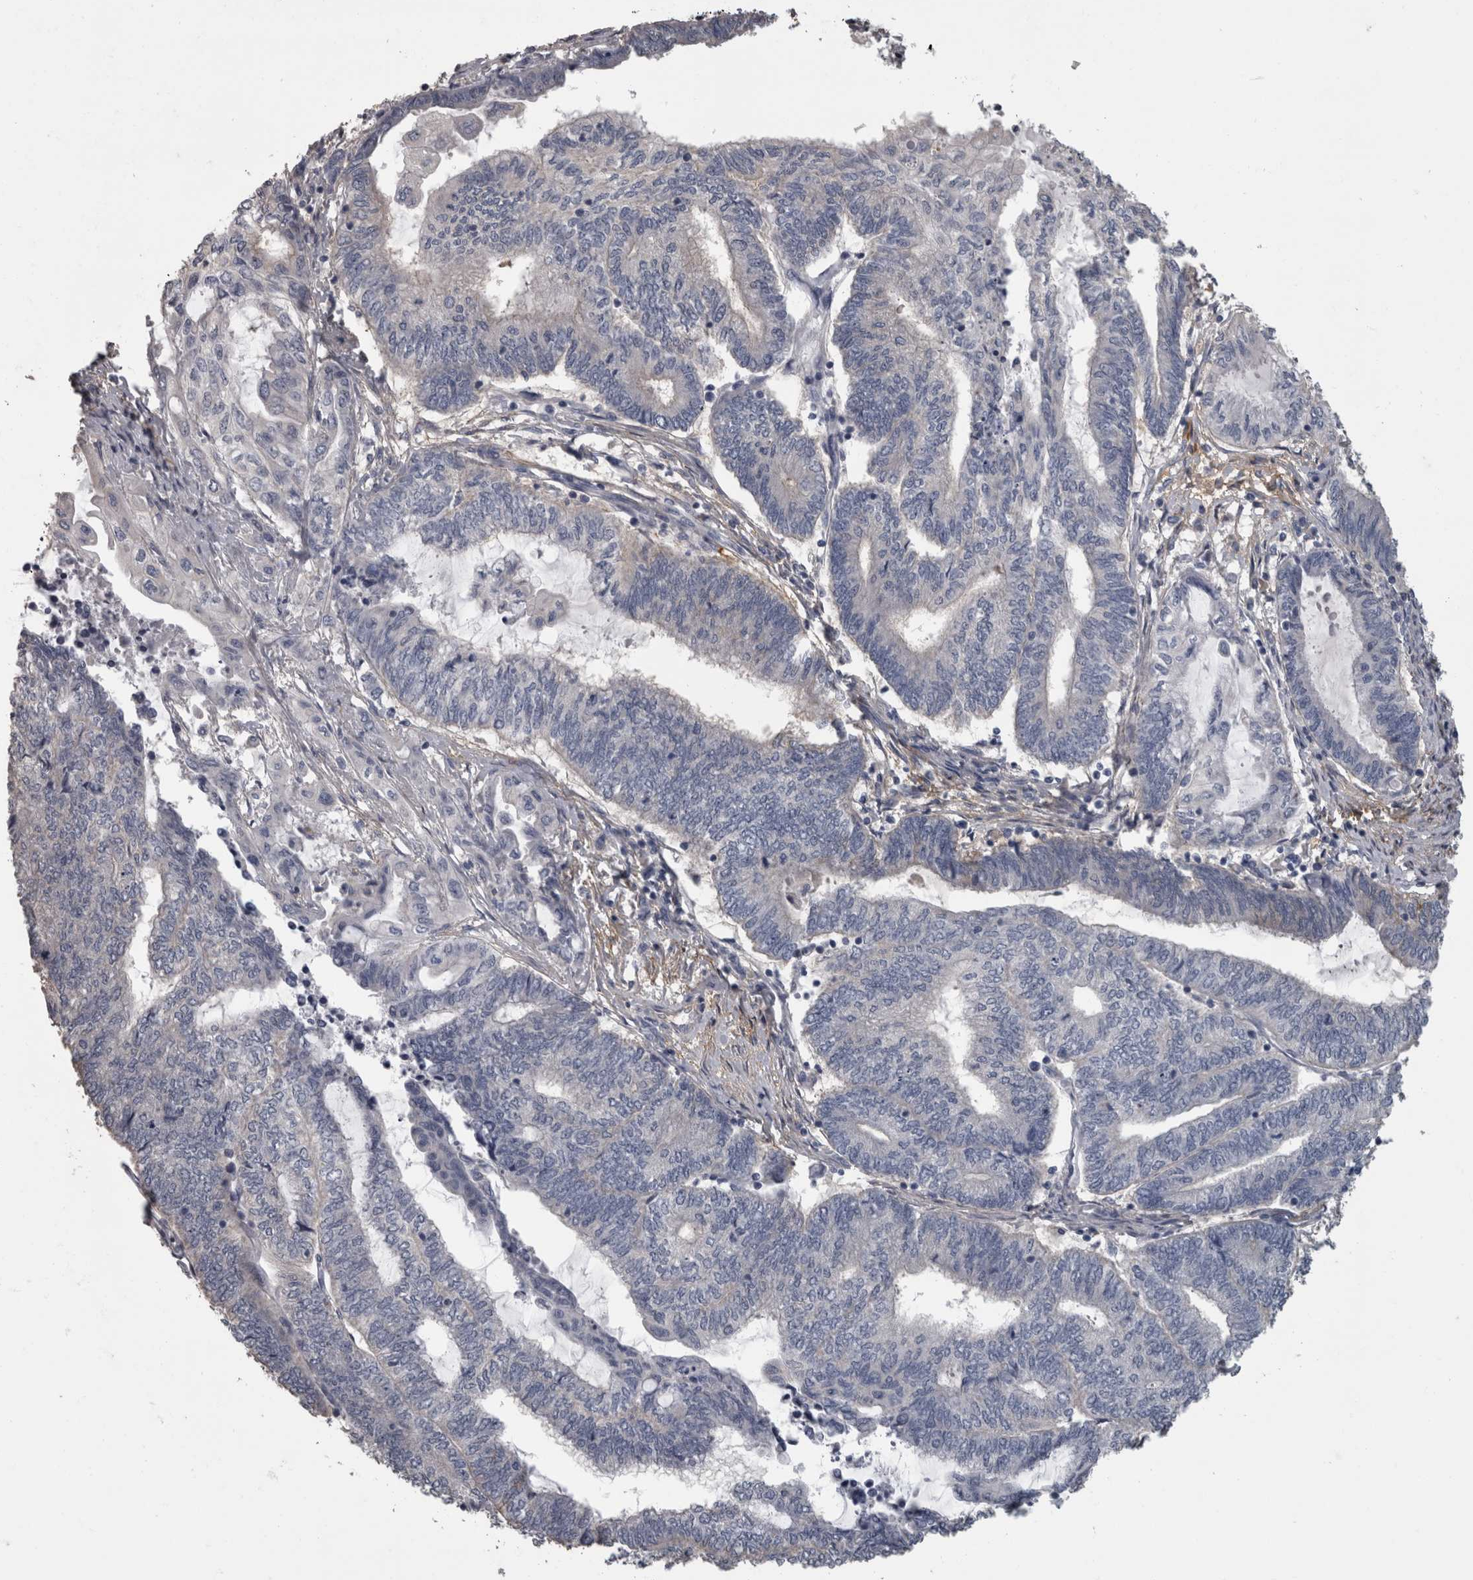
{"staining": {"intensity": "weak", "quantity": "<25%", "location": "cytoplasmic/membranous"}, "tissue": "endometrial cancer", "cell_type": "Tumor cells", "image_type": "cancer", "snomed": [{"axis": "morphology", "description": "Adenocarcinoma, NOS"}, {"axis": "topography", "description": "Uterus"}, {"axis": "topography", "description": "Endometrium"}], "caption": "Immunohistochemistry (IHC) histopathology image of adenocarcinoma (endometrial) stained for a protein (brown), which demonstrates no positivity in tumor cells. The staining was performed using DAB (3,3'-diaminobenzidine) to visualize the protein expression in brown, while the nuclei were stained in blue with hematoxylin (Magnification: 20x).", "gene": "EFEMP2", "patient": {"sex": "female", "age": 70}}